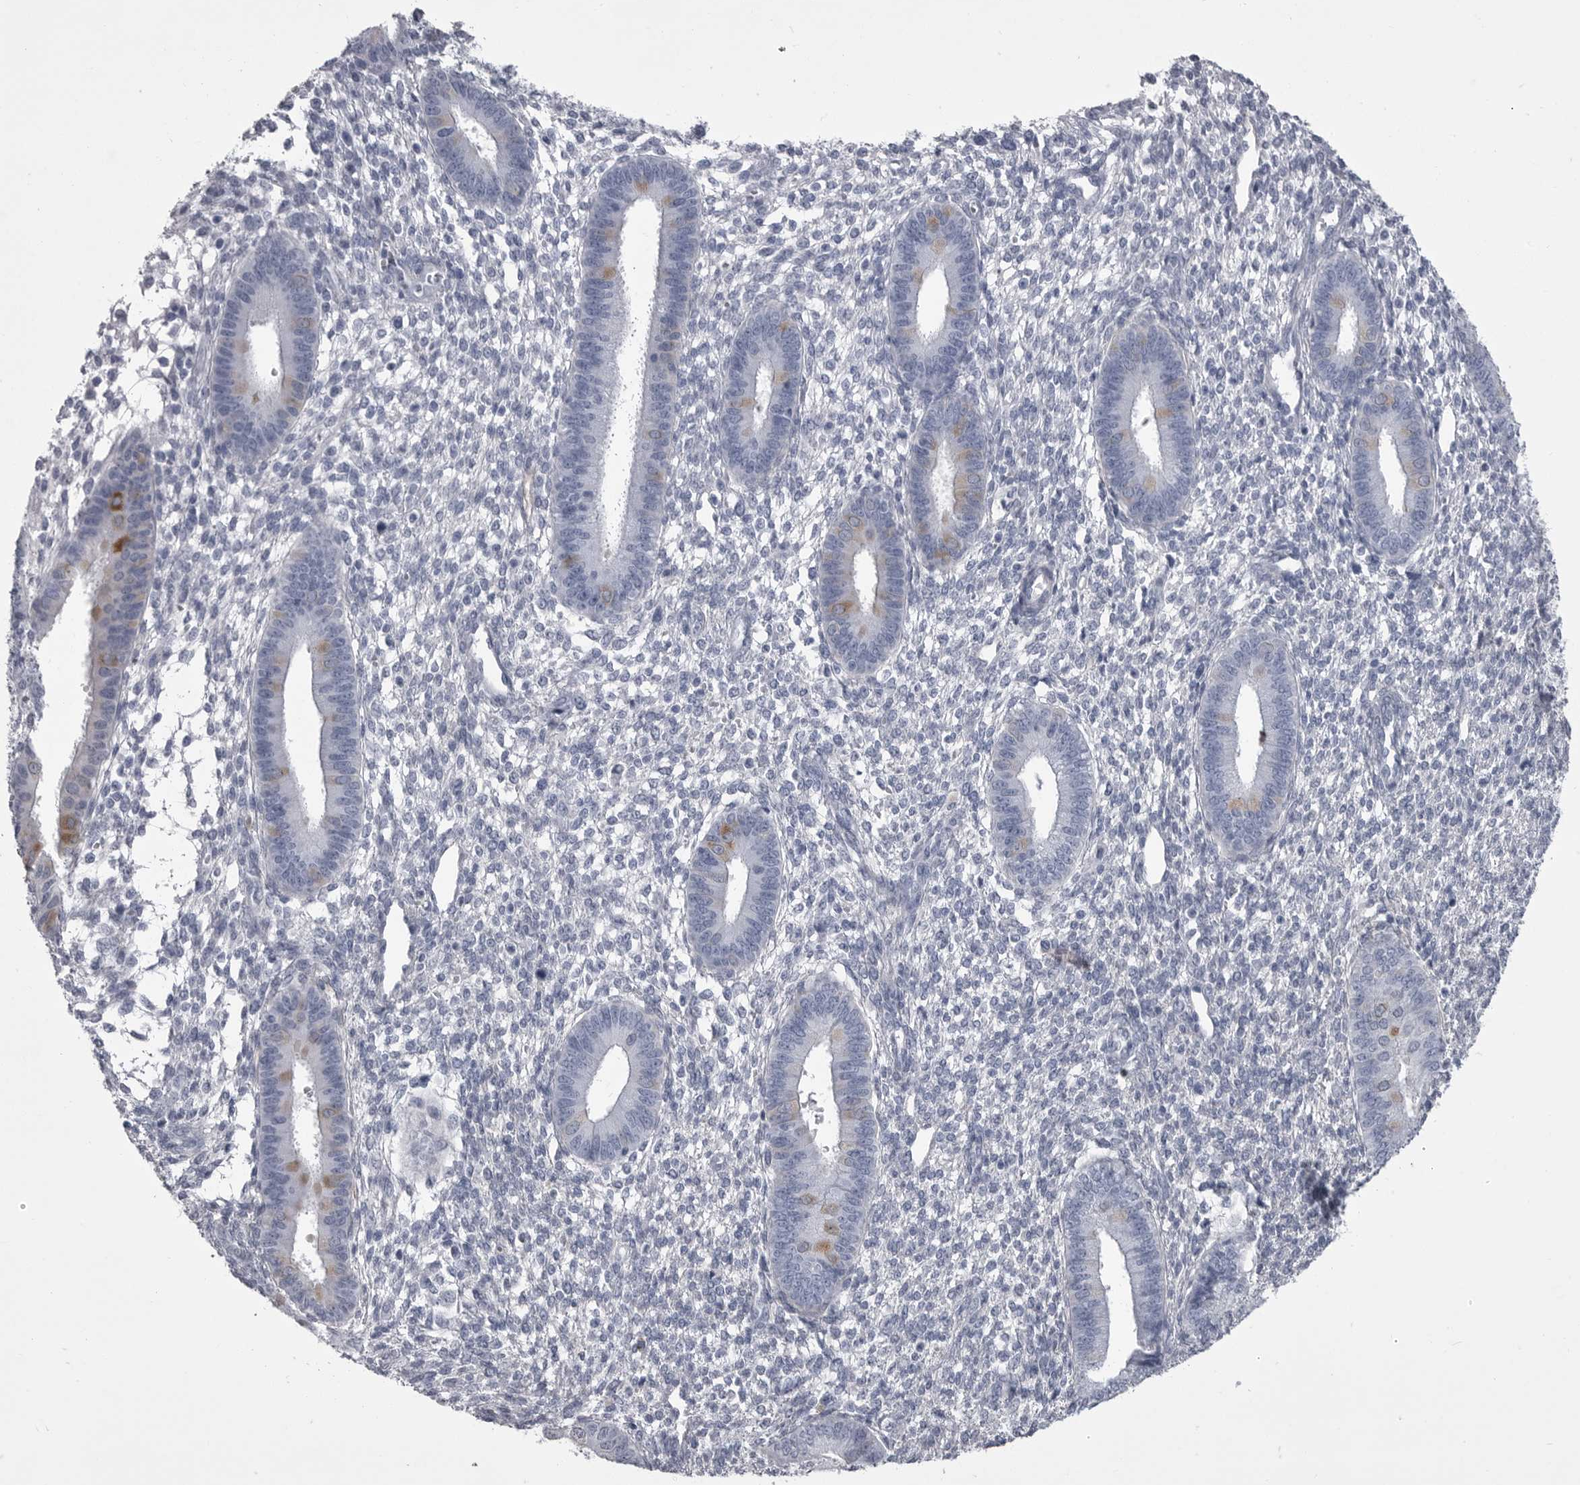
{"staining": {"intensity": "negative", "quantity": "none", "location": "none"}, "tissue": "endometrium", "cell_type": "Cells in endometrial stroma", "image_type": "normal", "snomed": [{"axis": "morphology", "description": "Normal tissue, NOS"}, {"axis": "topography", "description": "Endometrium"}], "caption": "This is a histopathology image of immunohistochemistry (IHC) staining of benign endometrium, which shows no positivity in cells in endometrial stroma.", "gene": "ANK2", "patient": {"sex": "female", "age": 46}}